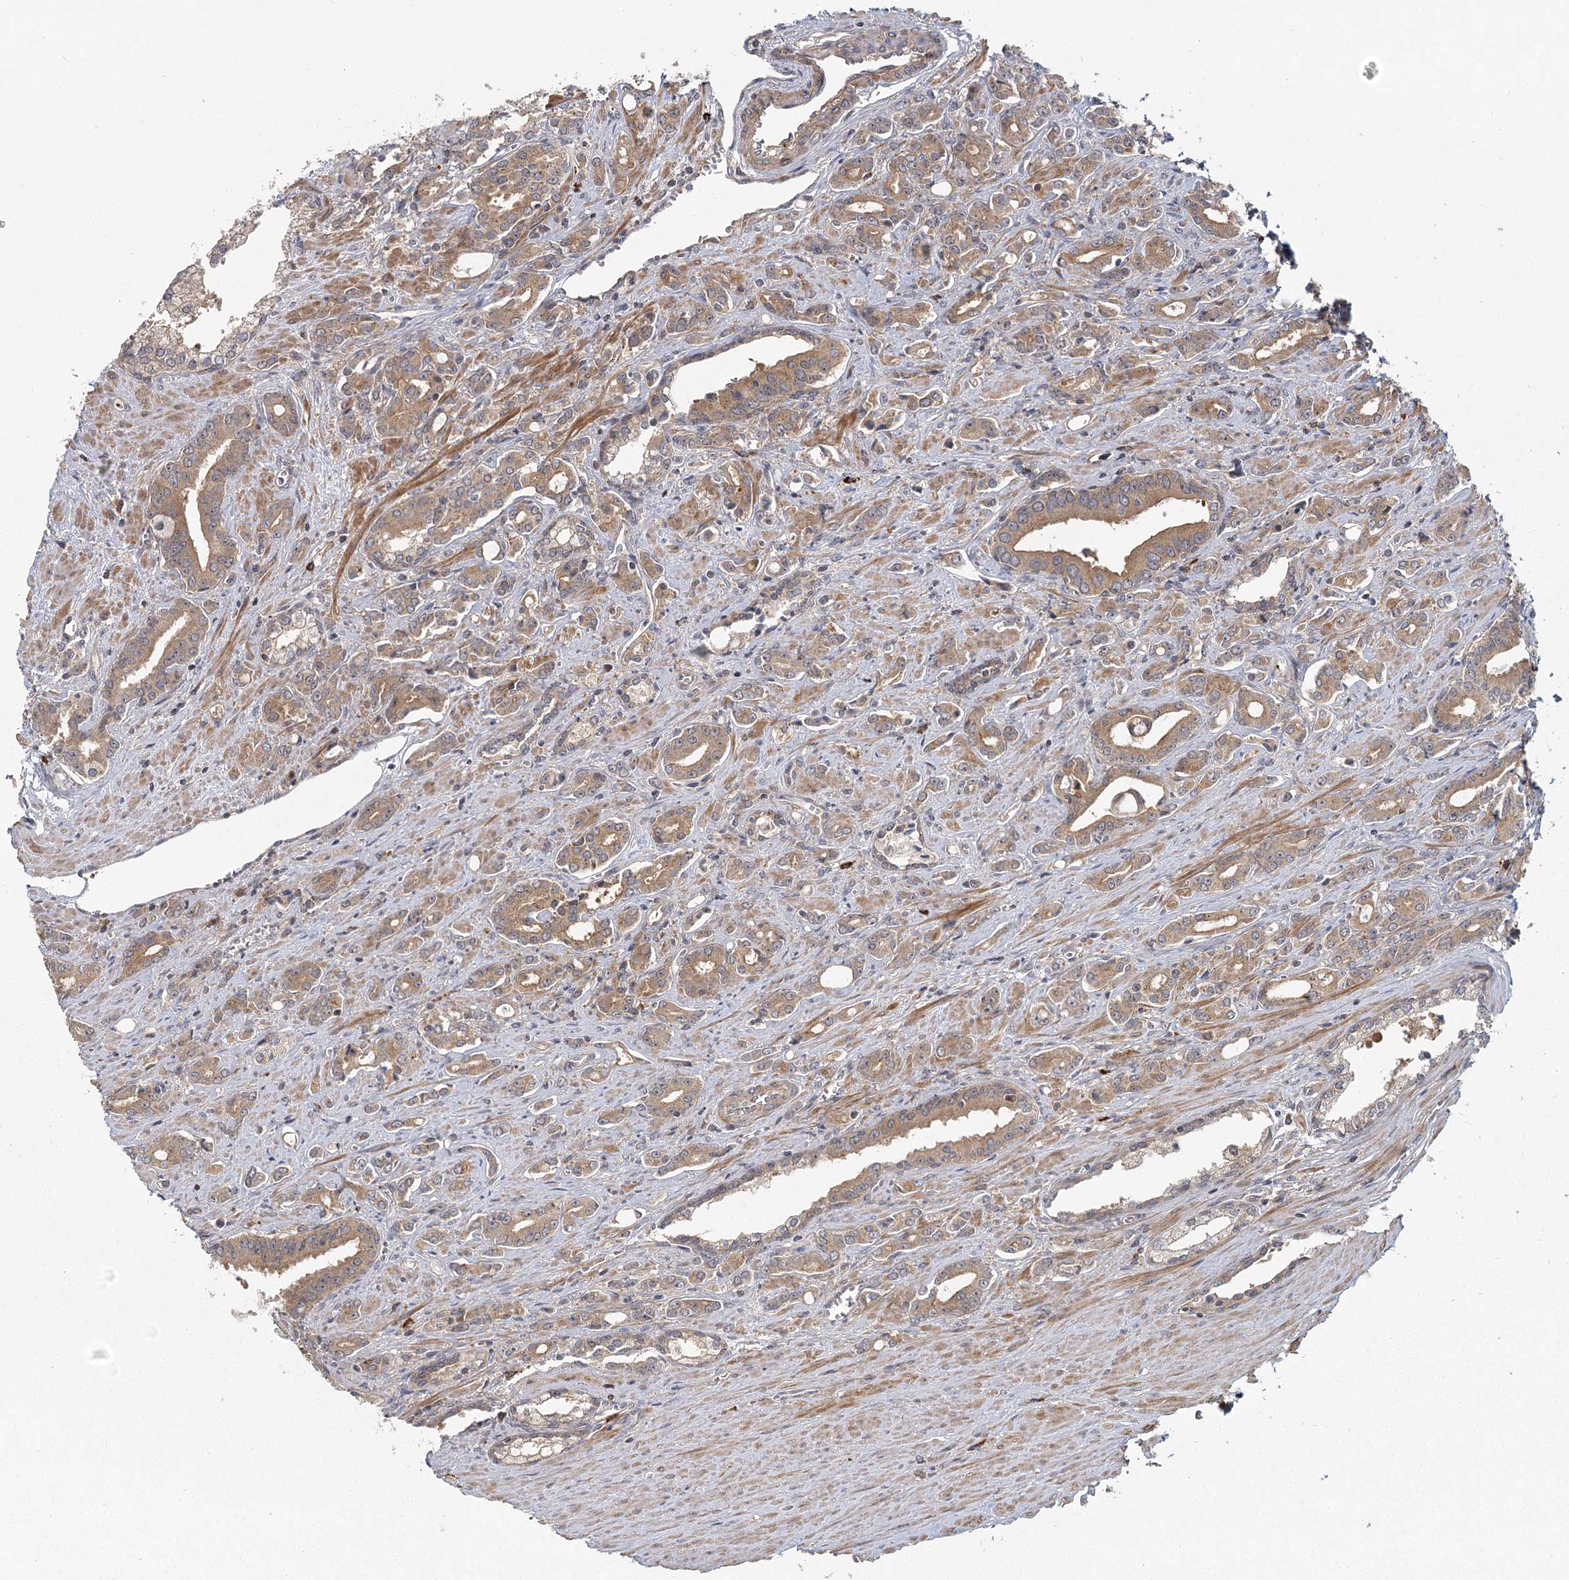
{"staining": {"intensity": "moderate", "quantity": ">75%", "location": "cytoplasmic/membranous"}, "tissue": "prostate cancer", "cell_type": "Tumor cells", "image_type": "cancer", "snomed": [{"axis": "morphology", "description": "Adenocarcinoma, High grade"}, {"axis": "topography", "description": "Prostate"}], "caption": "Prostate adenocarcinoma (high-grade) stained for a protein (brown) reveals moderate cytoplasmic/membranous positive expression in approximately >75% of tumor cells.", "gene": "RAPGEF6", "patient": {"sex": "male", "age": 72}}